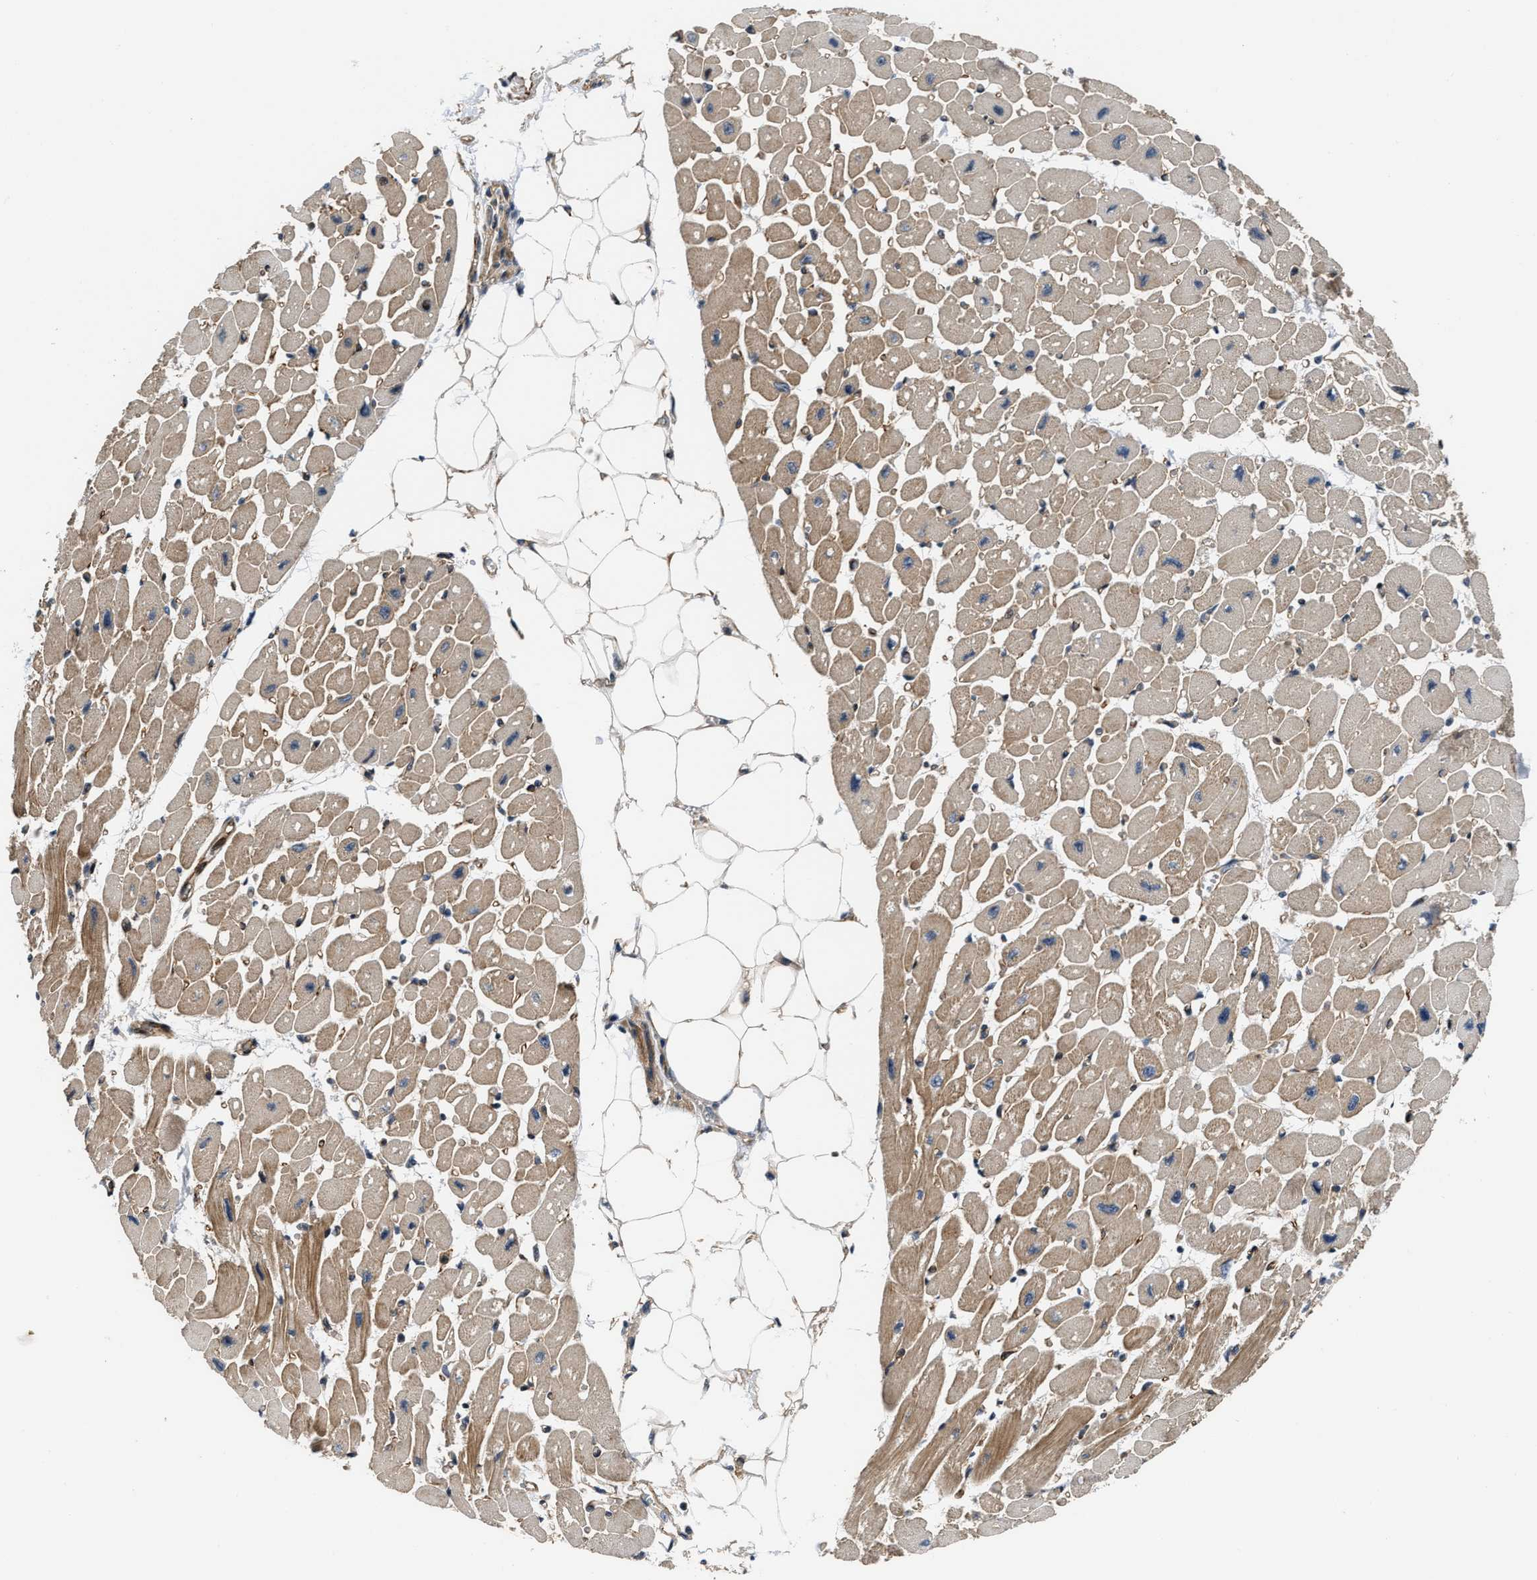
{"staining": {"intensity": "moderate", "quantity": ">75%", "location": "cytoplasmic/membranous"}, "tissue": "heart muscle", "cell_type": "Cardiomyocytes", "image_type": "normal", "snomed": [{"axis": "morphology", "description": "Normal tissue, NOS"}, {"axis": "topography", "description": "Heart"}], "caption": "Immunohistochemistry histopathology image of benign heart muscle stained for a protein (brown), which displays medium levels of moderate cytoplasmic/membranous staining in about >75% of cardiomyocytes.", "gene": "ALDH3A2", "patient": {"sex": "female", "age": 54}}